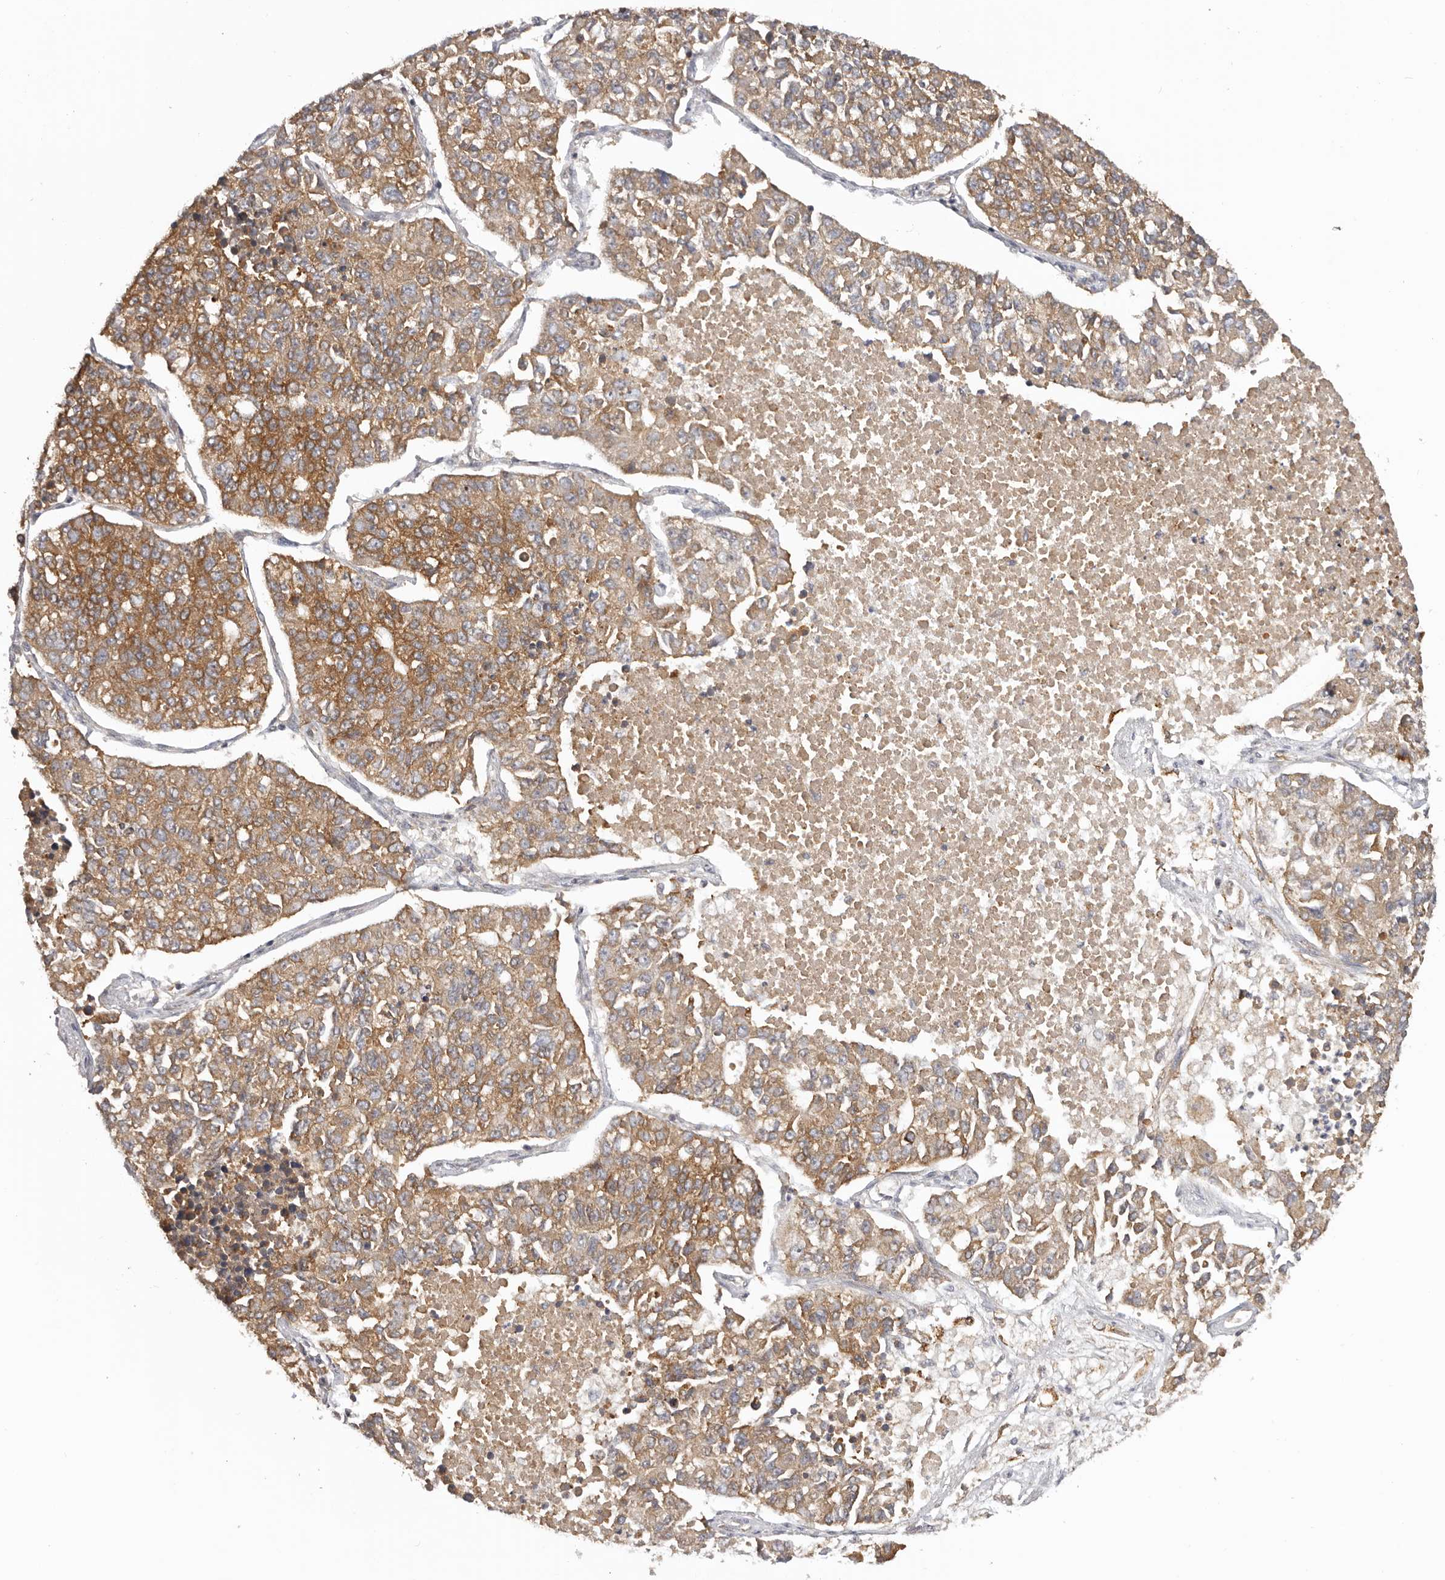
{"staining": {"intensity": "moderate", "quantity": ">75%", "location": "cytoplasmic/membranous"}, "tissue": "lung cancer", "cell_type": "Tumor cells", "image_type": "cancer", "snomed": [{"axis": "morphology", "description": "Adenocarcinoma, NOS"}, {"axis": "topography", "description": "Lung"}], "caption": "Immunohistochemistry of lung cancer (adenocarcinoma) shows medium levels of moderate cytoplasmic/membranous staining in approximately >75% of tumor cells. (DAB (3,3'-diaminobenzidine) = brown stain, brightfield microscopy at high magnification).", "gene": "EEF1E1", "patient": {"sex": "male", "age": 49}}